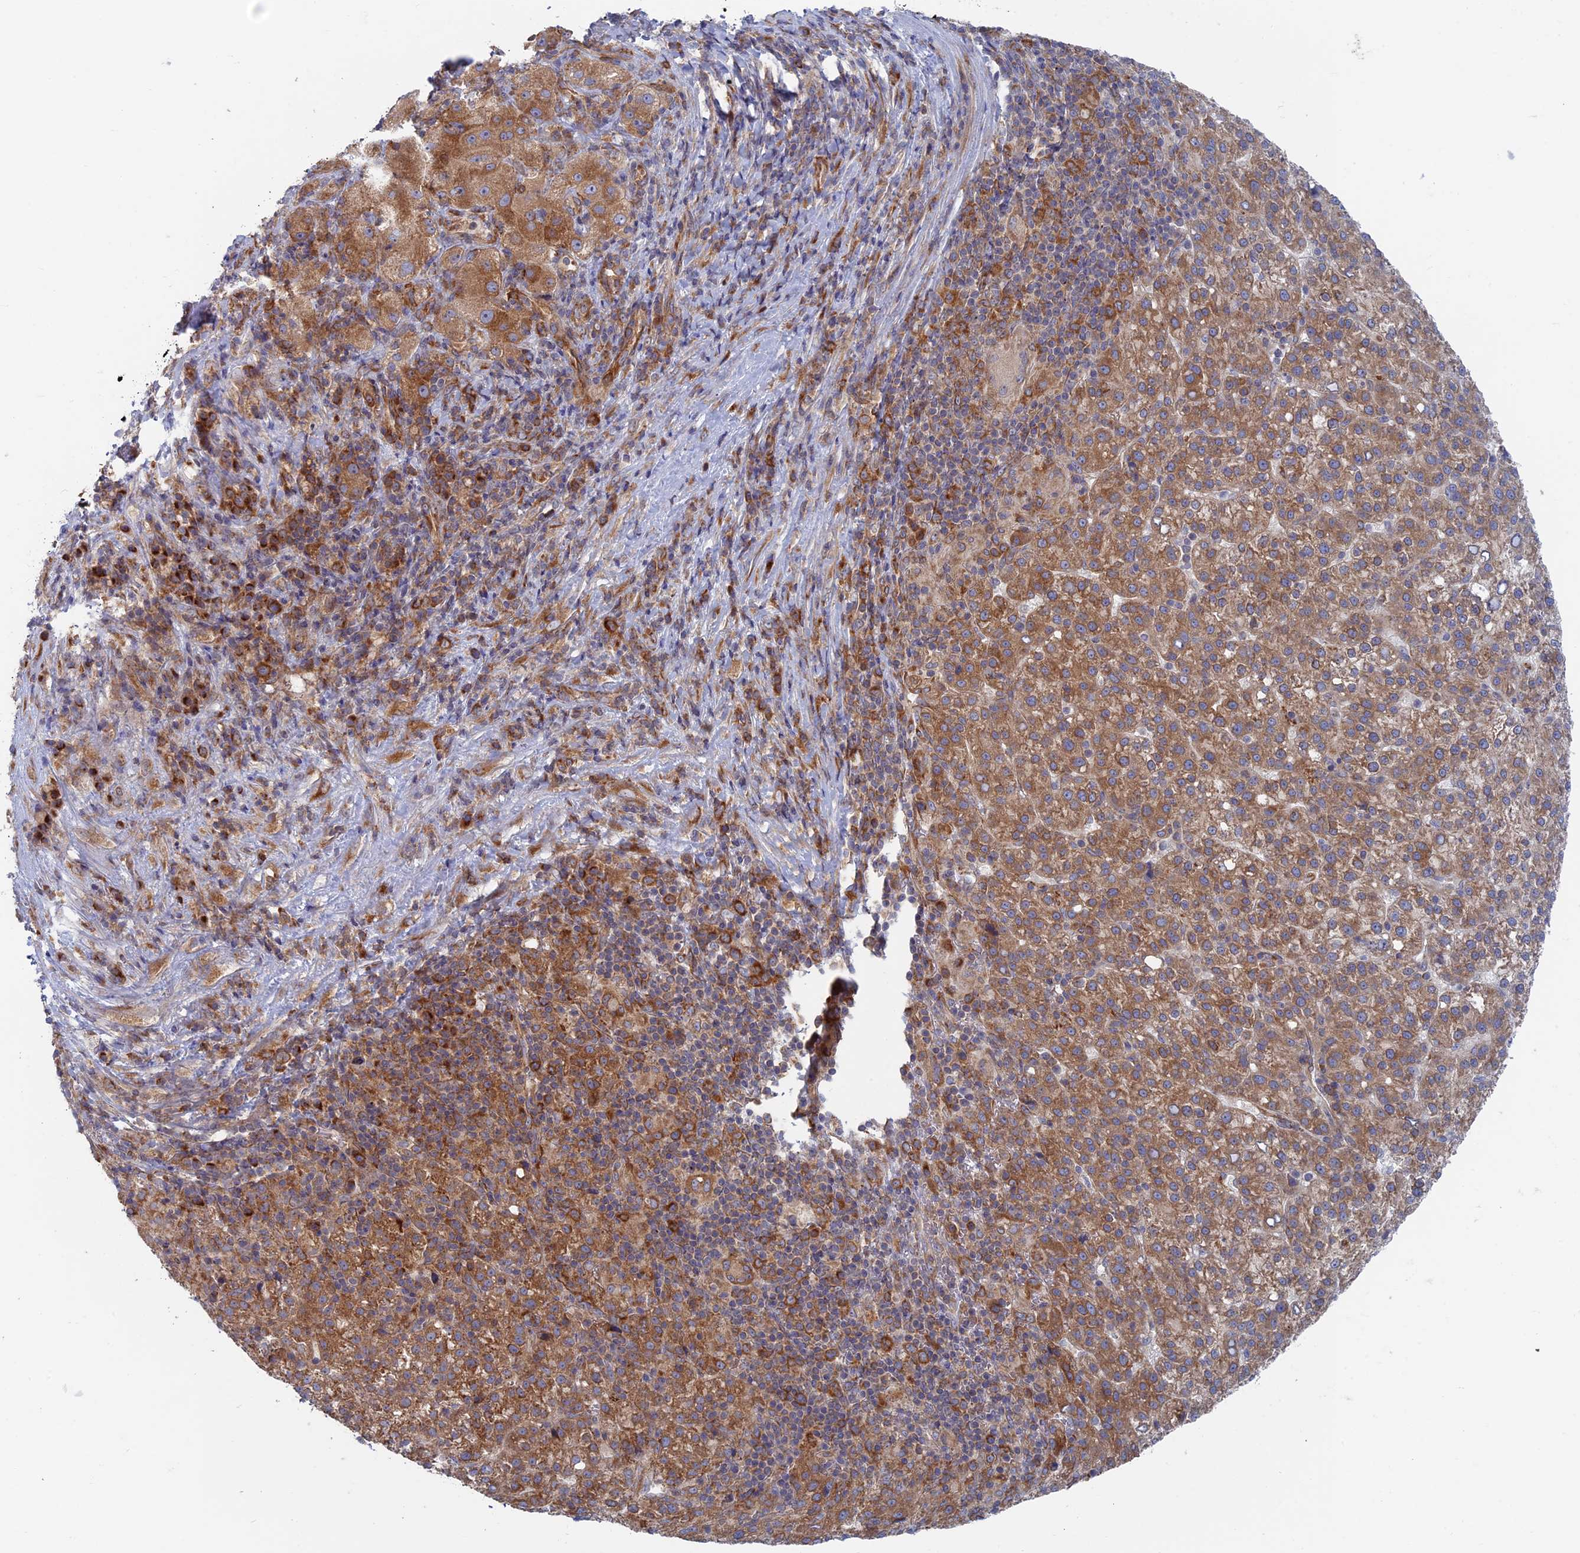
{"staining": {"intensity": "moderate", "quantity": ">75%", "location": "cytoplasmic/membranous"}, "tissue": "liver cancer", "cell_type": "Tumor cells", "image_type": "cancer", "snomed": [{"axis": "morphology", "description": "Carcinoma, Hepatocellular, NOS"}, {"axis": "topography", "description": "Liver"}], "caption": "Immunohistochemical staining of liver cancer shows medium levels of moderate cytoplasmic/membranous protein staining in approximately >75% of tumor cells.", "gene": "TBC1D30", "patient": {"sex": "female", "age": 58}}